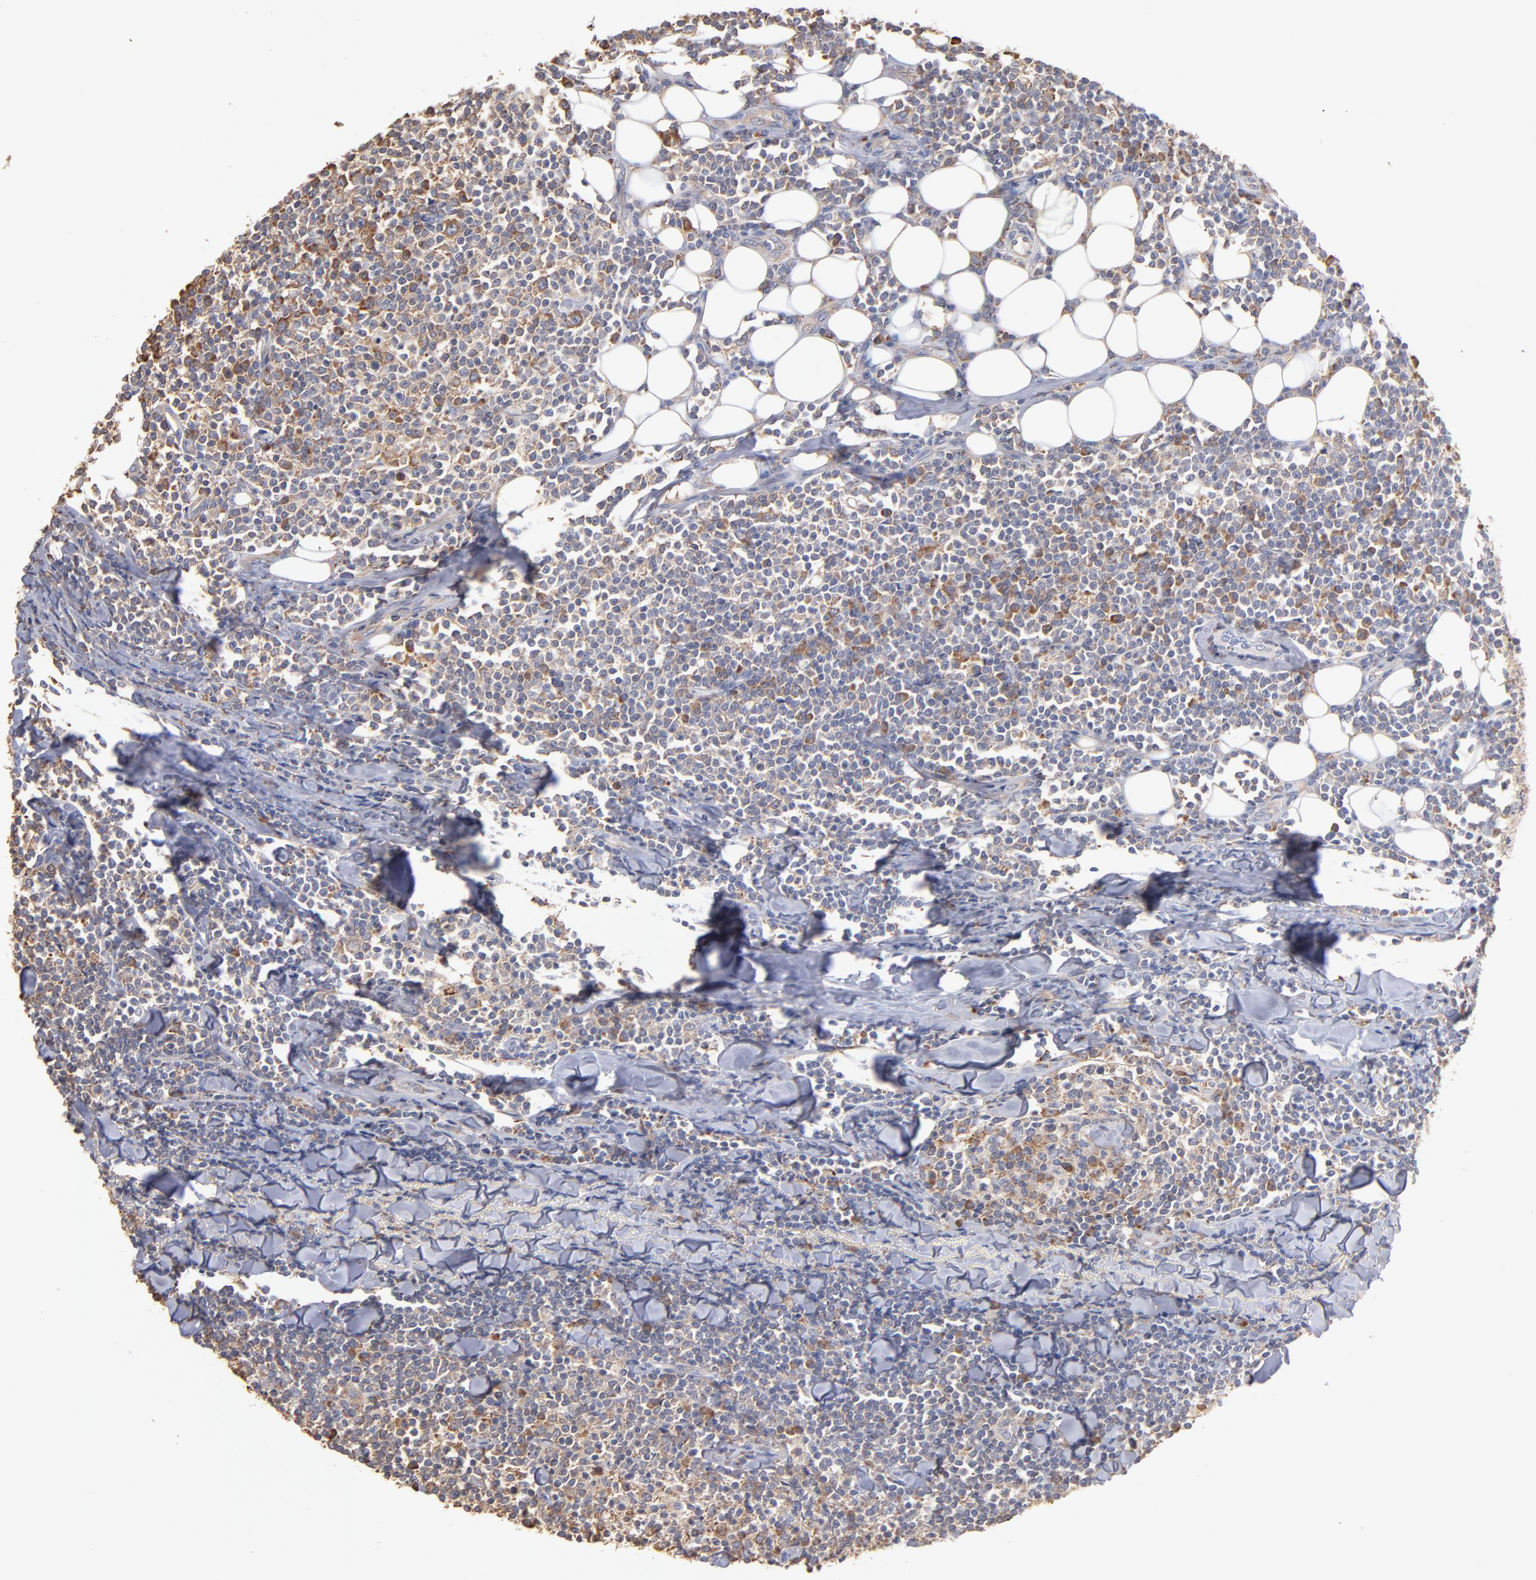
{"staining": {"intensity": "moderate", "quantity": "<25%", "location": "cytoplasmic/membranous"}, "tissue": "lymphoma", "cell_type": "Tumor cells", "image_type": "cancer", "snomed": [{"axis": "morphology", "description": "Malignant lymphoma, non-Hodgkin's type, Low grade"}, {"axis": "topography", "description": "Soft tissue"}], "caption": "Protein expression analysis of malignant lymphoma, non-Hodgkin's type (low-grade) shows moderate cytoplasmic/membranous staining in approximately <25% of tumor cells.", "gene": "RPL9", "patient": {"sex": "male", "age": 92}}